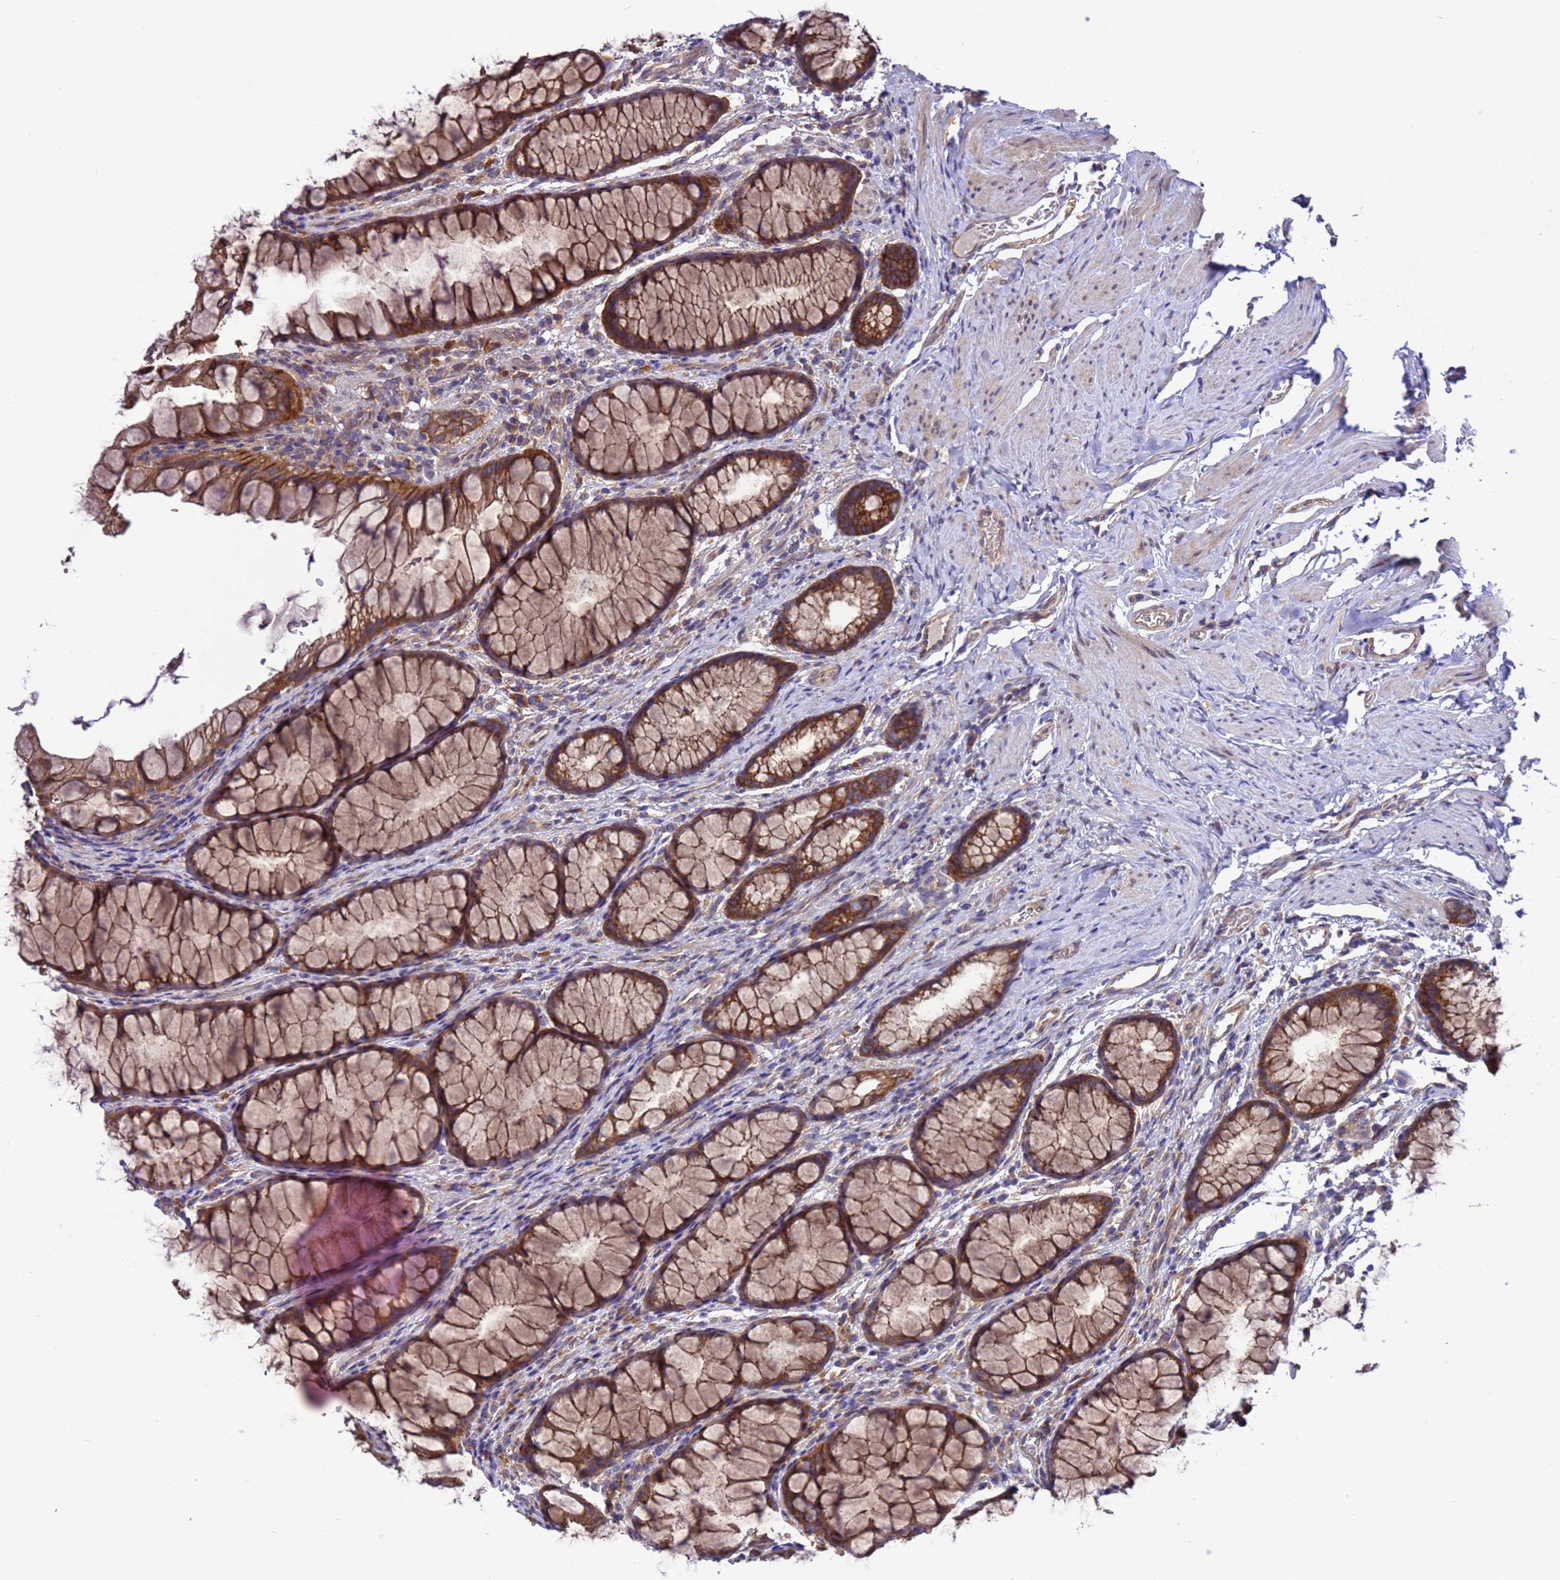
{"staining": {"intensity": "moderate", "quantity": ">75%", "location": "cytoplasmic/membranous"}, "tissue": "colon", "cell_type": "Endothelial cells", "image_type": "normal", "snomed": [{"axis": "morphology", "description": "Normal tissue, NOS"}, {"axis": "topography", "description": "Colon"}], "caption": "IHC histopathology image of unremarkable colon stained for a protein (brown), which displays medium levels of moderate cytoplasmic/membranous positivity in about >75% of endothelial cells.", "gene": "ARHGAP12", "patient": {"sex": "female", "age": 62}}